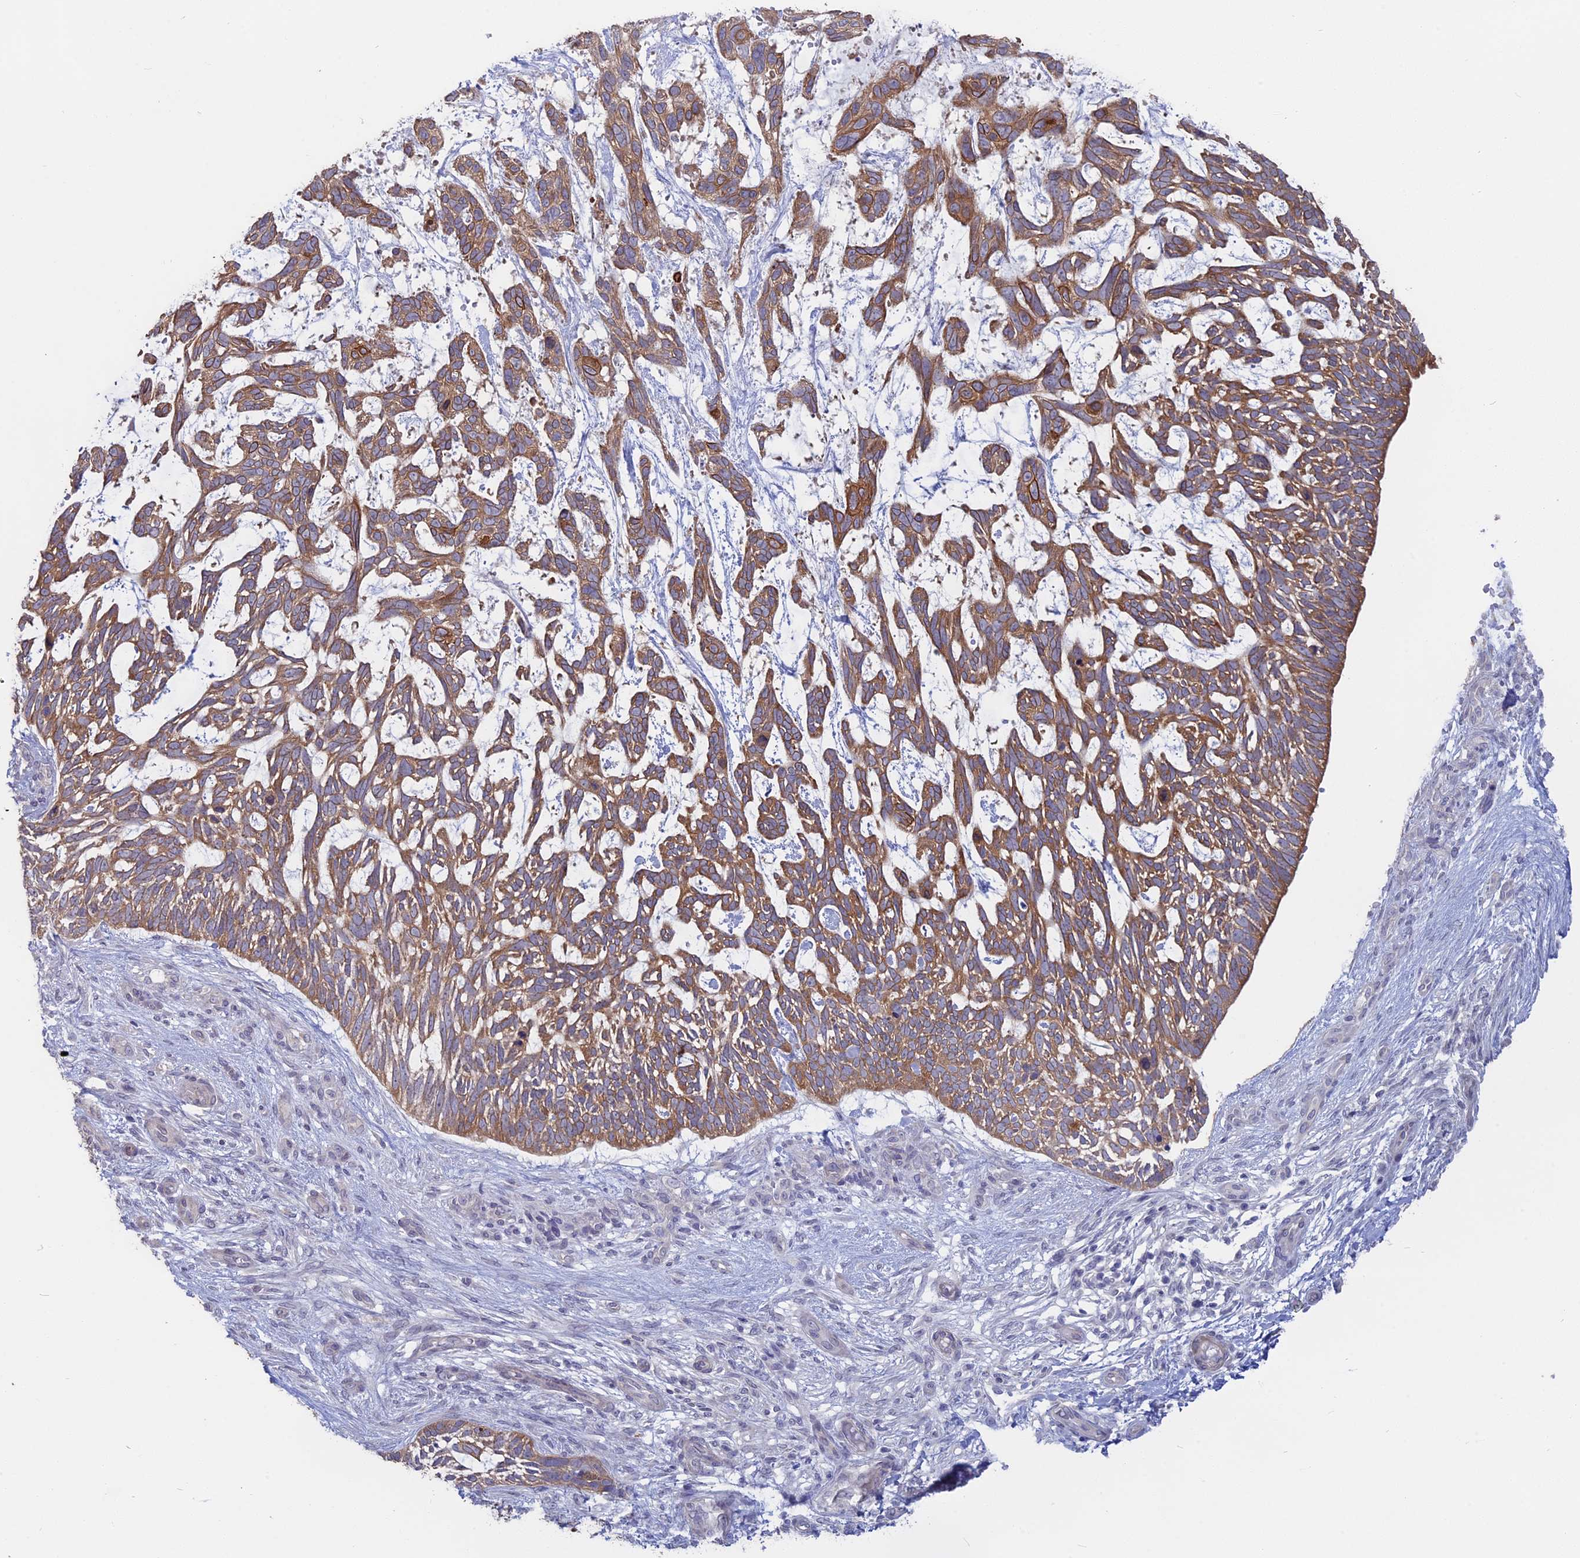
{"staining": {"intensity": "moderate", "quantity": ">75%", "location": "cytoplasmic/membranous"}, "tissue": "skin cancer", "cell_type": "Tumor cells", "image_type": "cancer", "snomed": [{"axis": "morphology", "description": "Basal cell carcinoma"}, {"axis": "topography", "description": "Skin"}], "caption": "Immunohistochemistry (IHC) image of skin cancer (basal cell carcinoma) stained for a protein (brown), which shows medium levels of moderate cytoplasmic/membranous positivity in about >75% of tumor cells.", "gene": "MYO5B", "patient": {"sex": "male", "age": 88}}